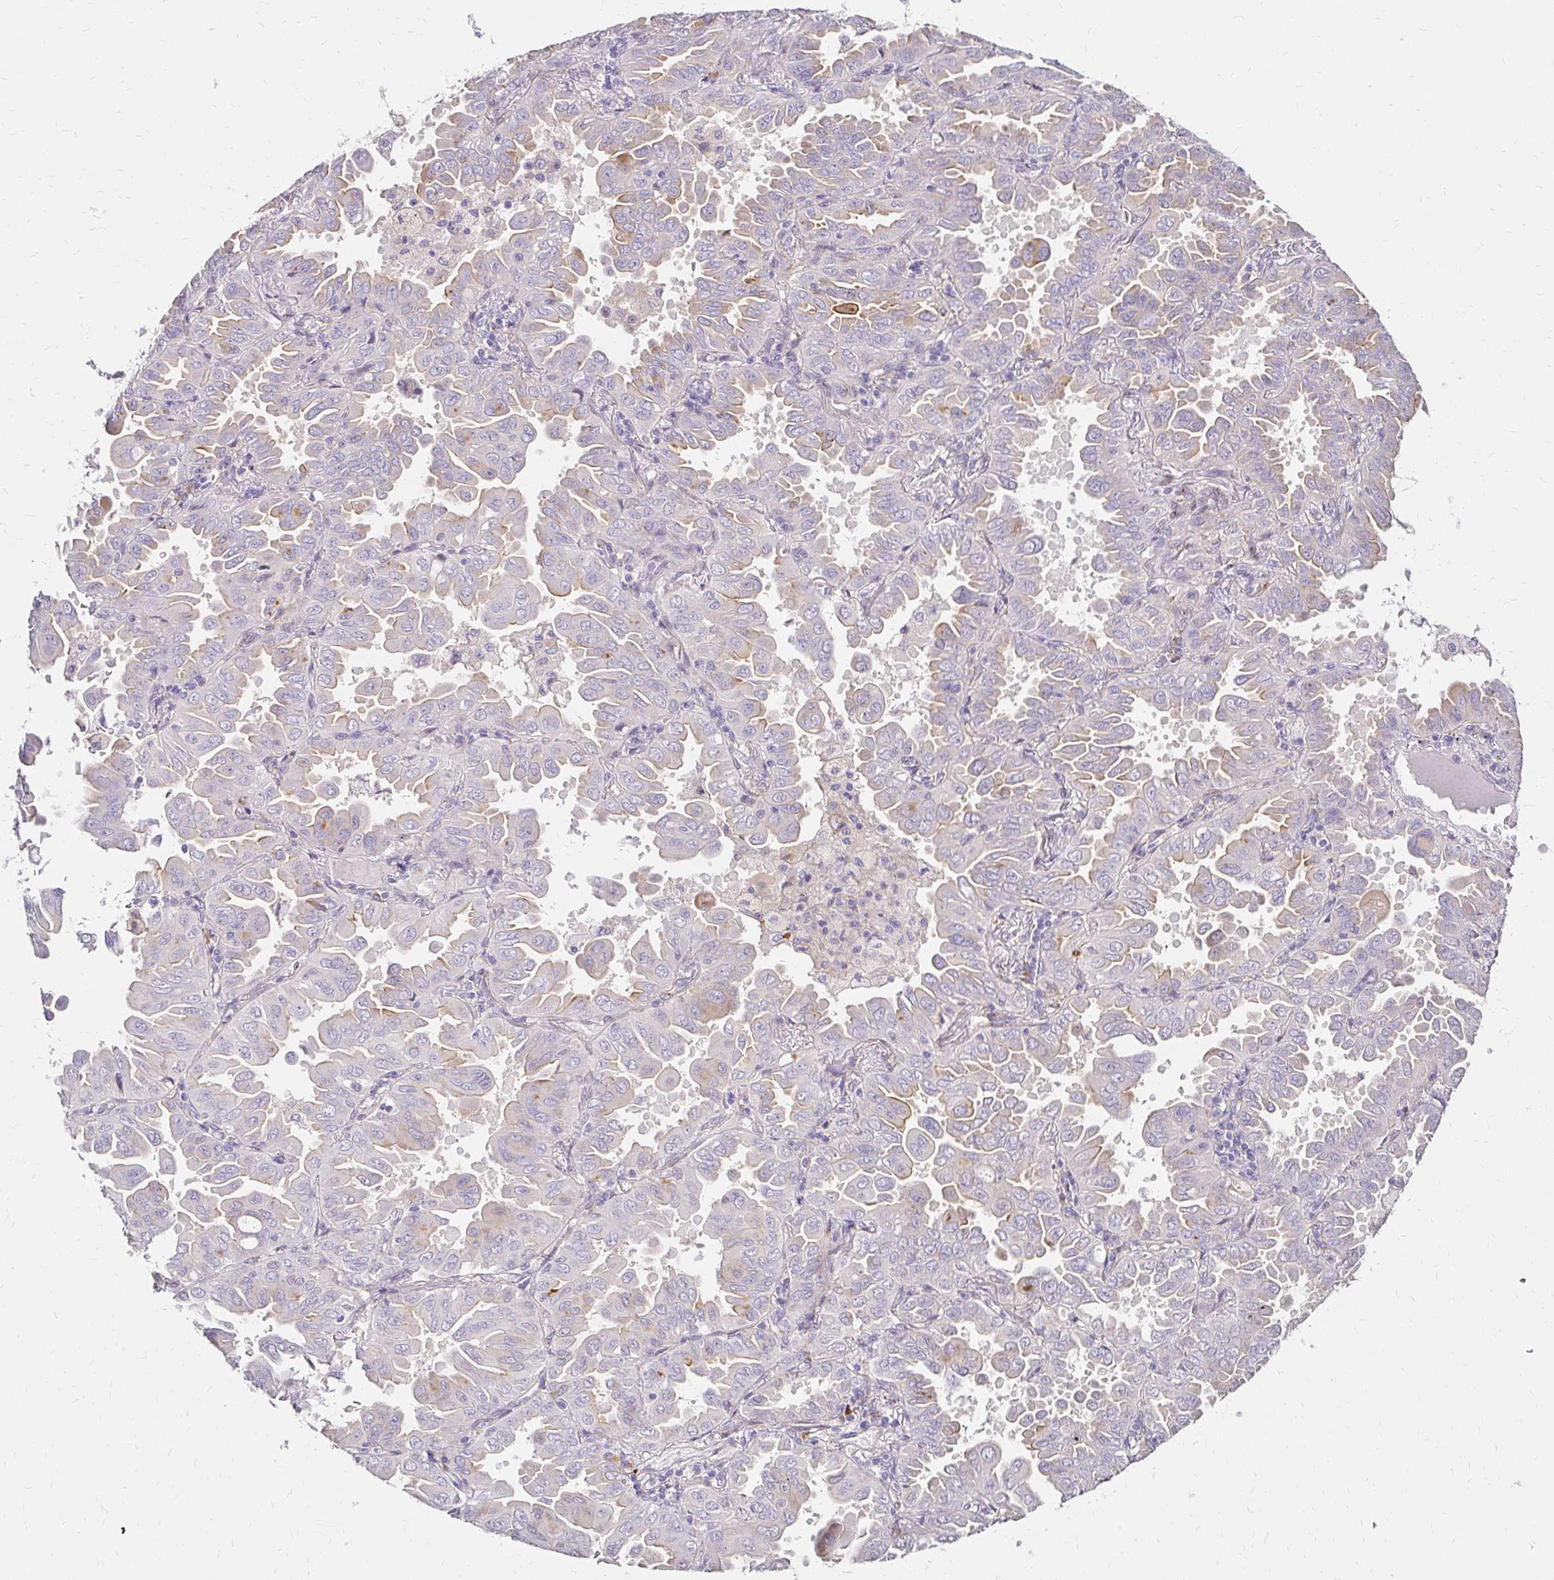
{"staining": {"intensity": "weak", "quantity": "<25%", "location": "cytoplasmic/membranous"}, "tissue": "lung cancer", "cell_type": "Tumor cells", "image_type": "cancer", "snomed": [{"axis": "morphology", "description": "Adenocarcinoma, NOS"}, {"axis": "topography", "description": "Lung"}], "caption": "Immunohistochemical staining of adenocarcinoma (lung) shows no significant staining in tumor cells.", "gene": "PRIMA1", "patient": {"sex": "male", "age": 64}}